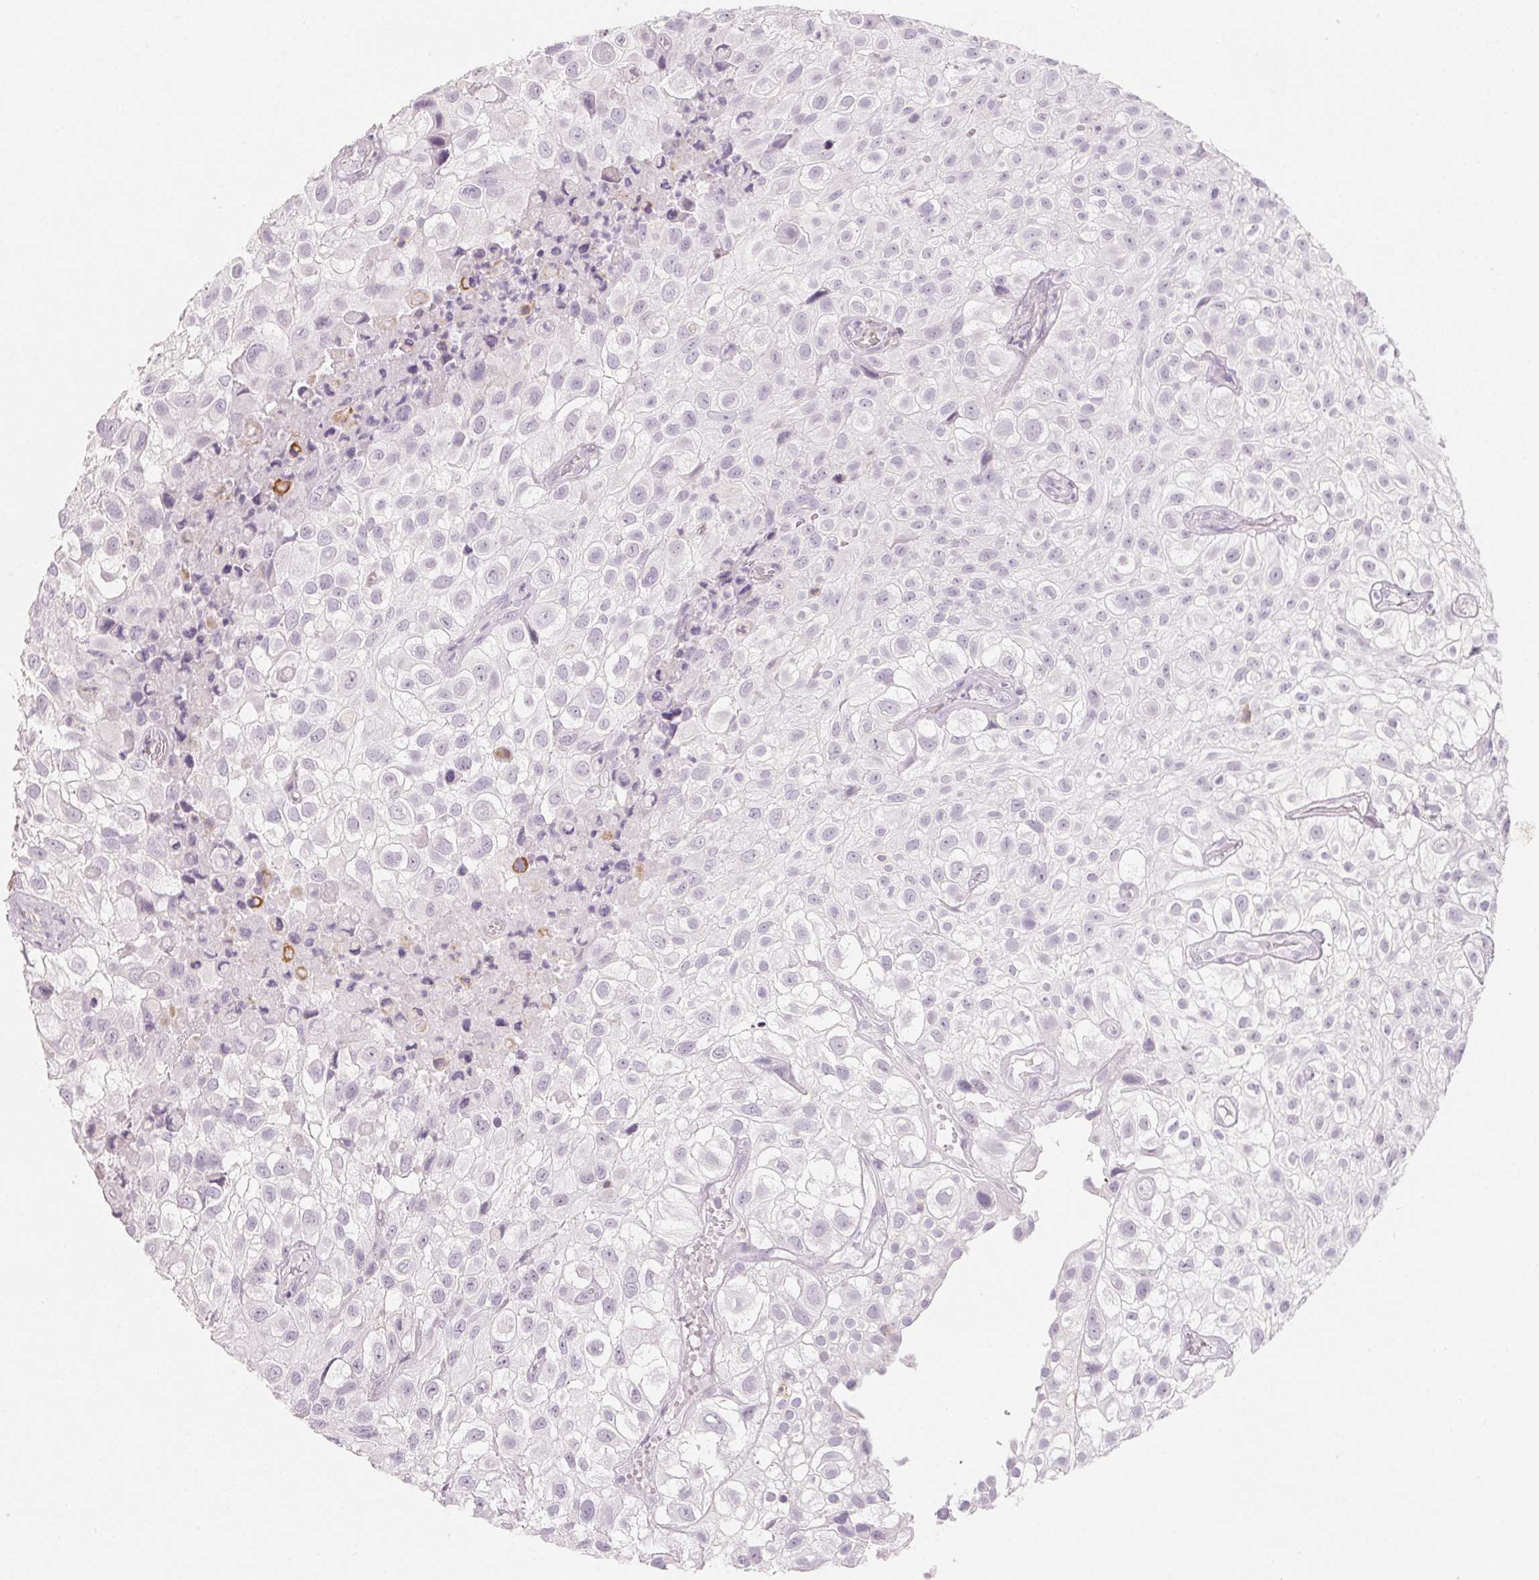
{"staining": {"intensity": "negative", "quantity": "none", "location": "none"}, "tissue": "urothelial cancer", "cell_type": "Tumor cells", "image_type": "cancer", "snomed": [{"axis": "morphology", "description": "Urothelial carcinoma, High grade"}, {"axis": "topography", "description": "Urinary bladder"}], "caption": "Tumor cells show no significant positivity in high-grade urothelial carcinoma.", "gene": "CD69", "patient": {"sex": "male", "age": 56}}